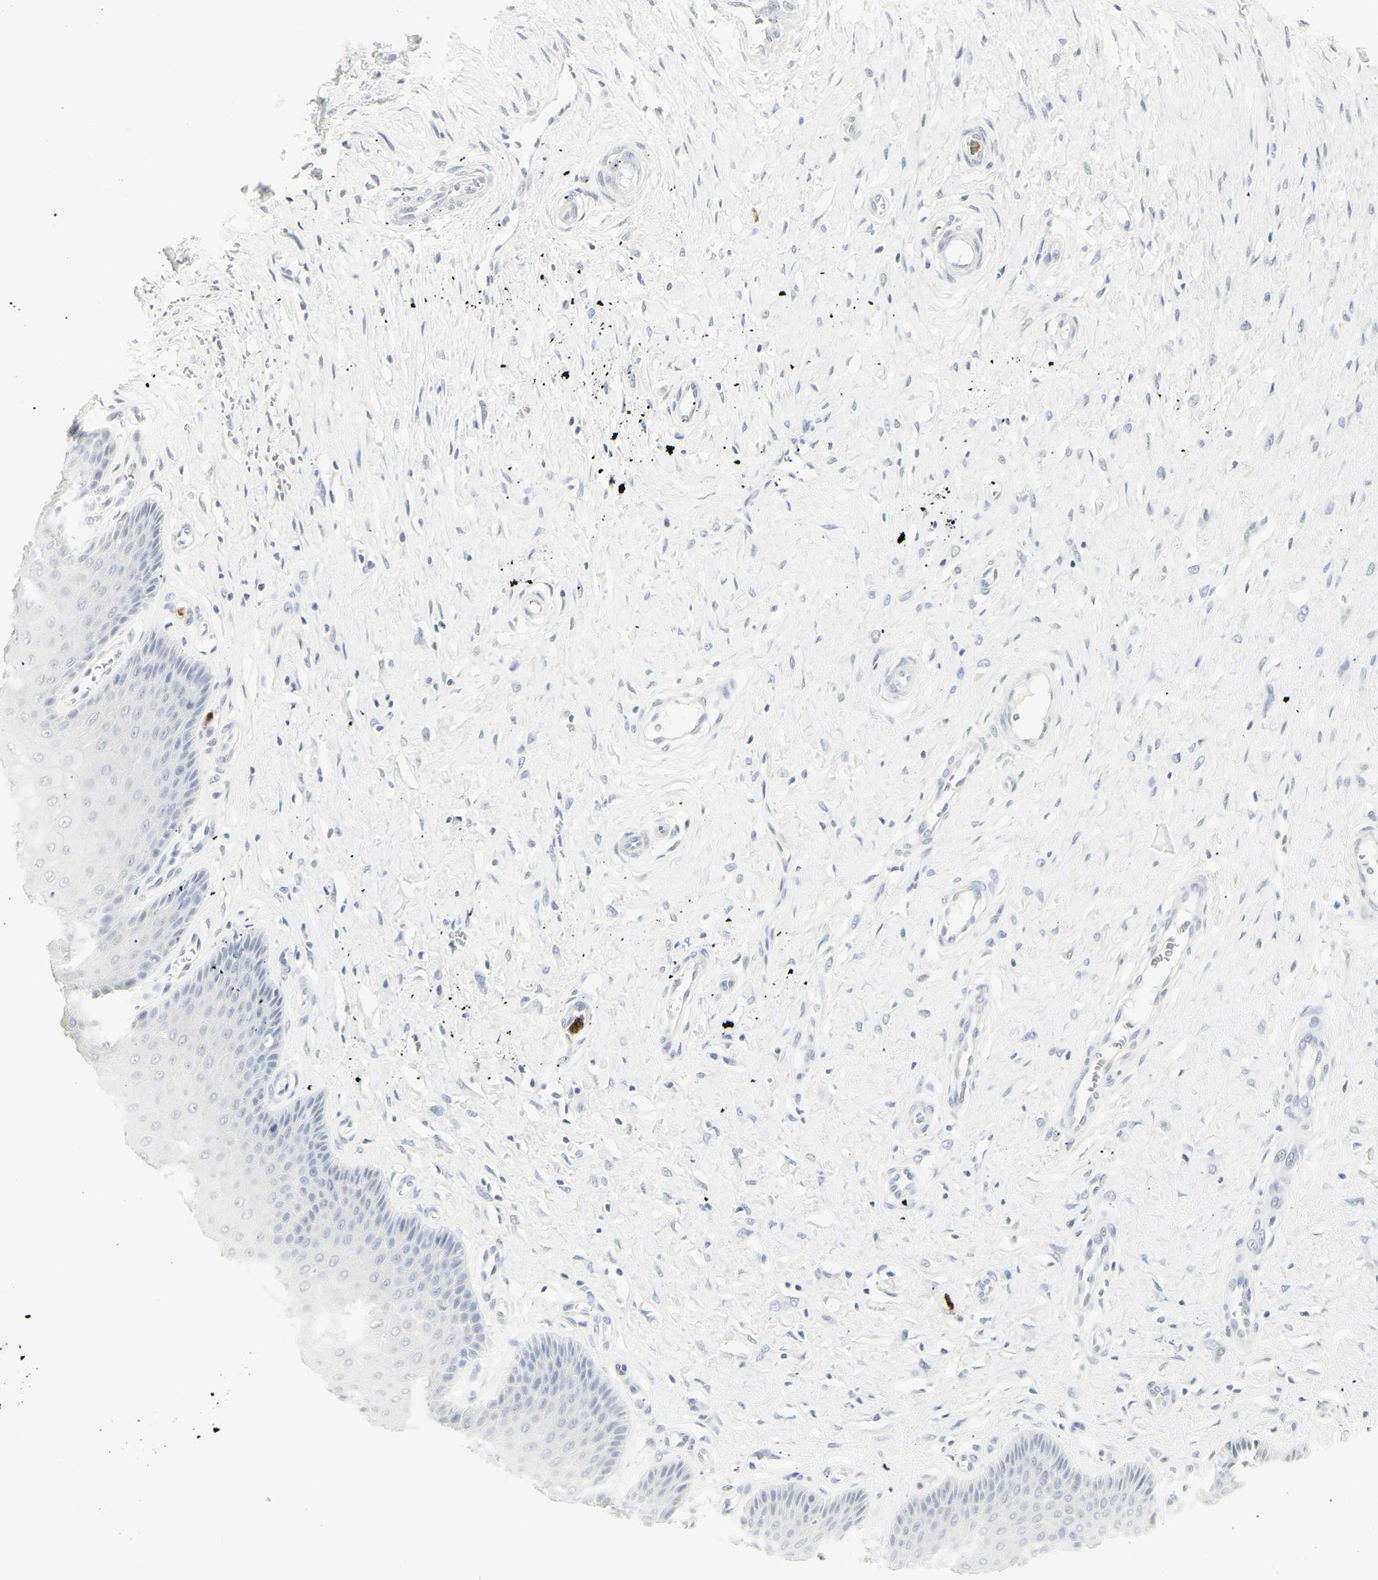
{"staining": {"intensity": "weak", "quantity": "25%-75%", "location": "cytoplasmic/membranous"}, "tissue": "cervix", "cell_type": "Glandular cells", "image_type": "normal", "snomed": [{"axis": "morphology", "description": "Normal tissue, NOS"}, {"axis": "topography", "description": "Cervix"}], "caption": "Cervix stained for a protein (brown) reveals weak cytoplasmic/membranous positive staining in about 25%-75% of glandular cells.", "gene": "MPO", "patient": {"sex": "female", "age": 55}}